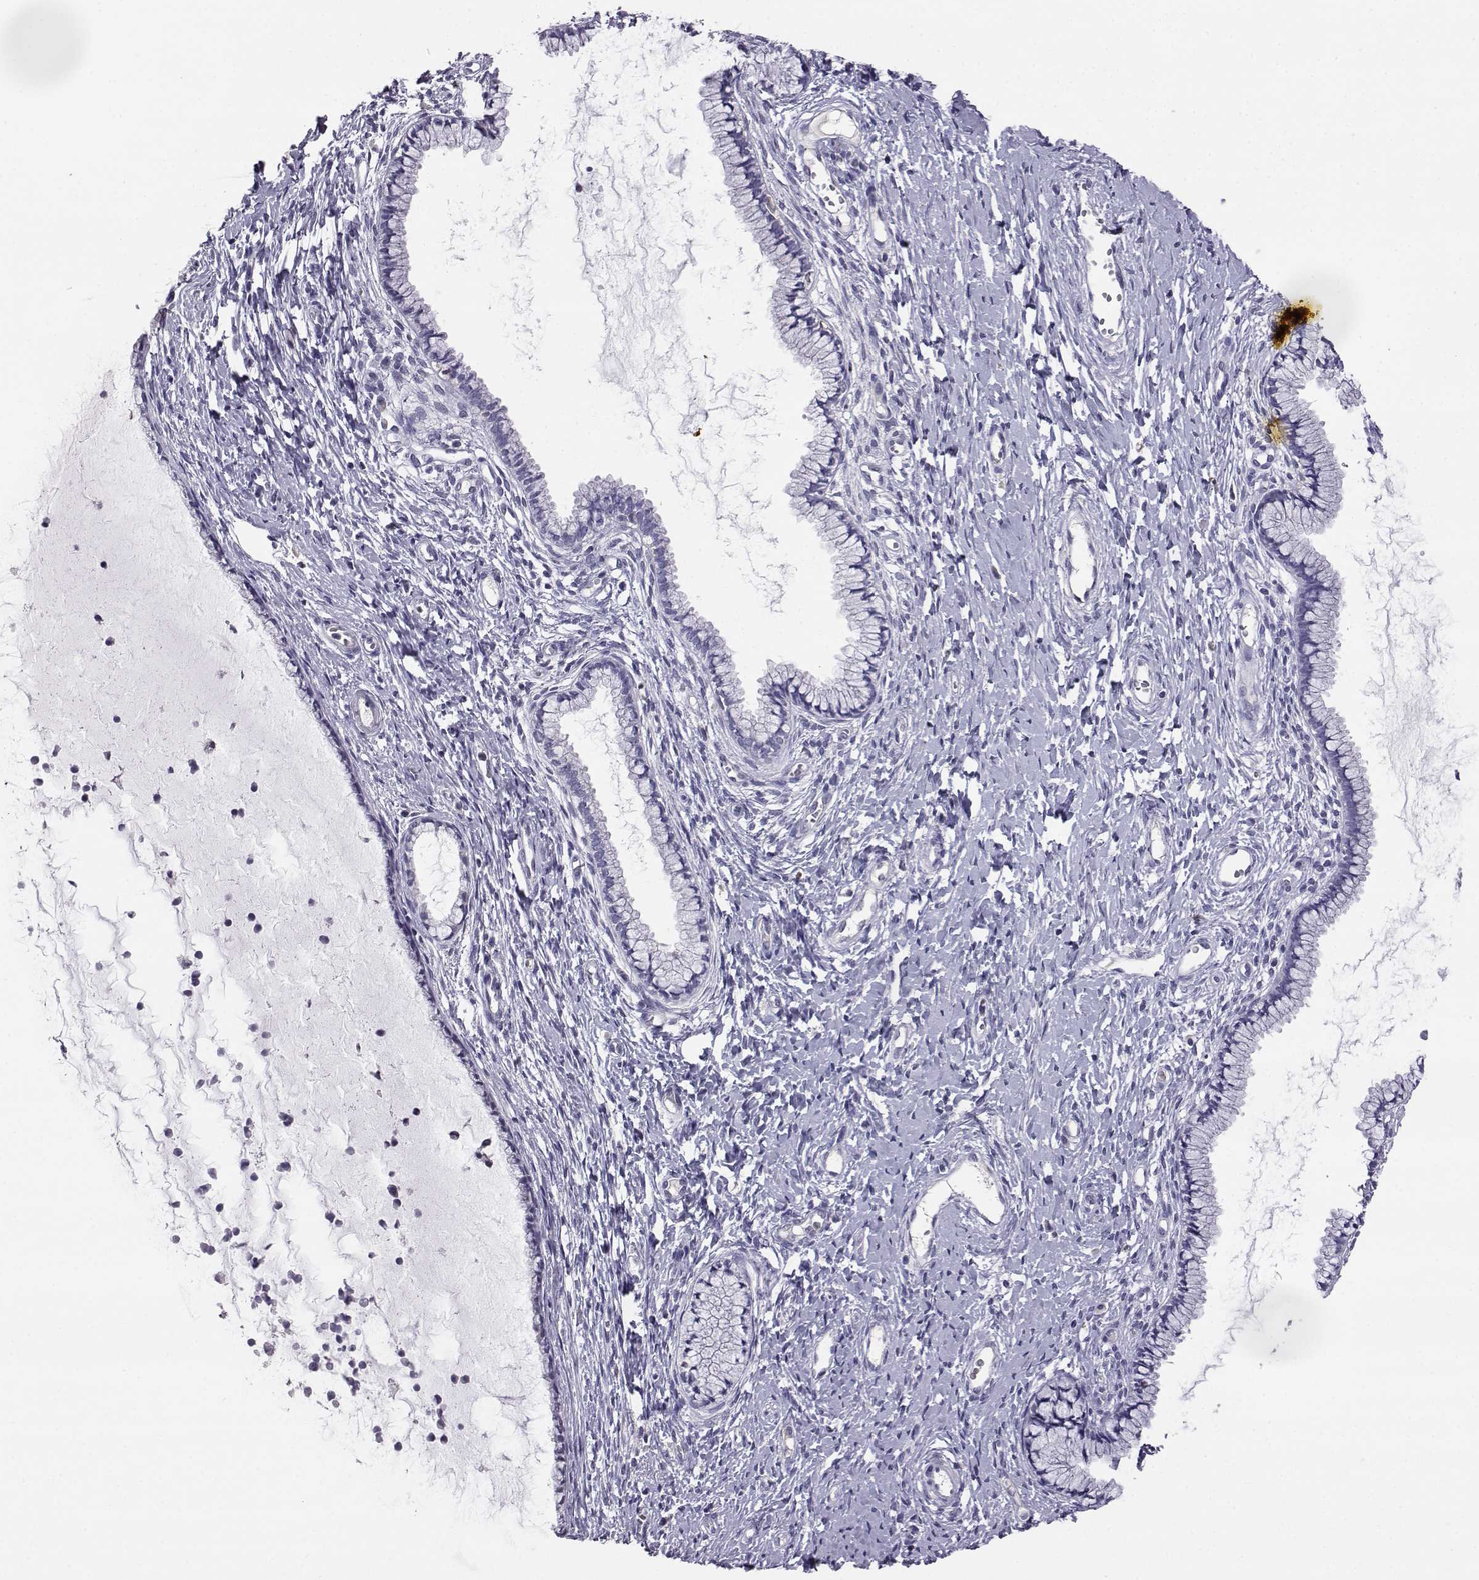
{"staining": {"intensity": "negative", "quantity": "none", "location": "none"}, "tissue": "cervix", "cell_type": "Glandular cells", "image_type": "normal", "snomed": [{"axis": "morphology", "description": "Normal tissue, NOS"}, {"axis": "topography", "description": "Cervix"}], "caption": "An IHC micrograph of normal cervix is shown. There is no staining in glandular cells of cervix. (DAB IHC, high magnification).", "gene": "AKR1B1", "patient": {"sex": "female", "age": 40}}